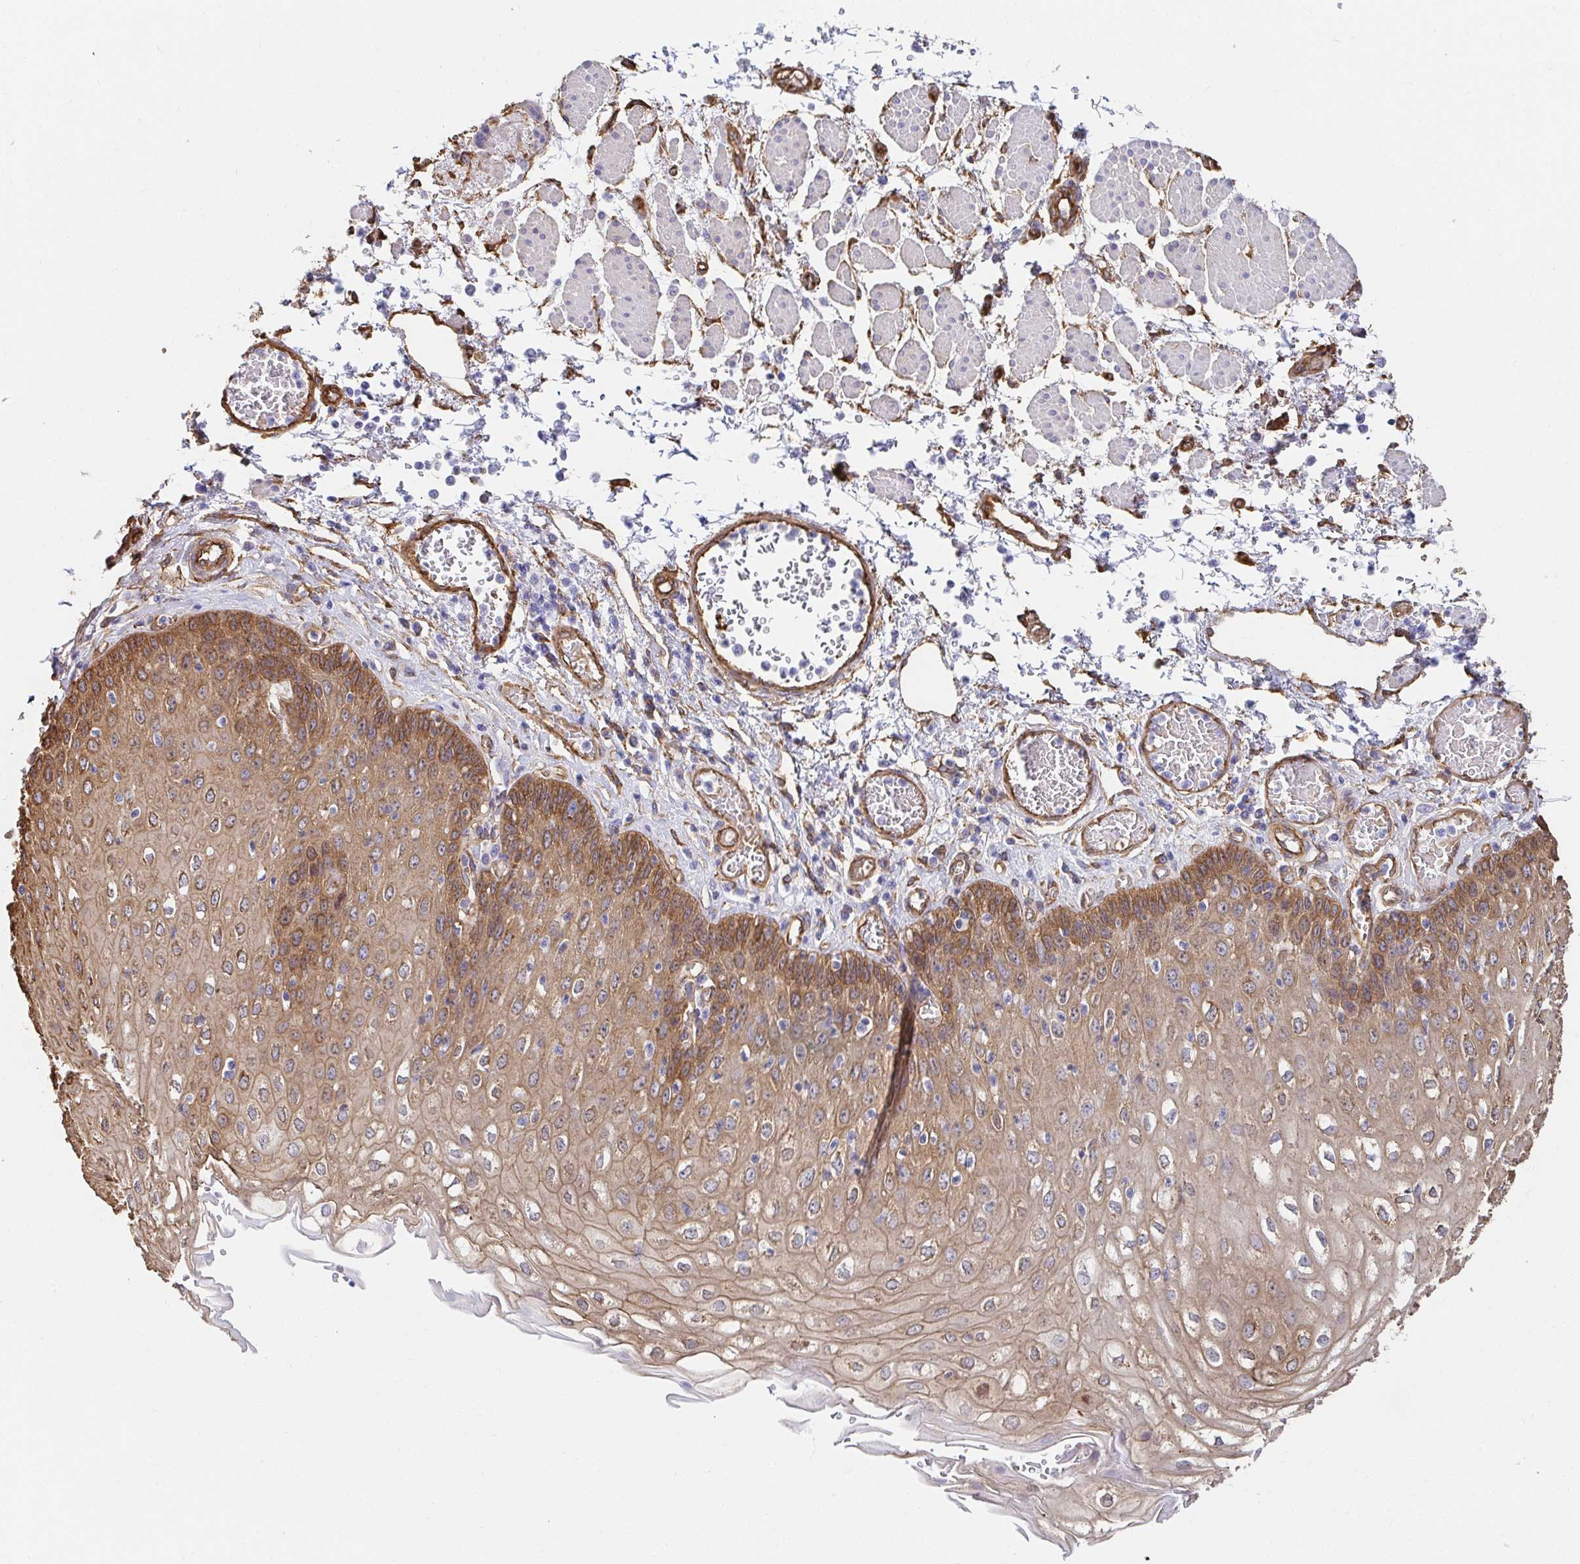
{"staining": {"intensity": "moderate", "quantity": ">75%", "location": "cytoplasmic/membranous"}, "tissue": "esophagus", "cell_type": "Squamous epithelial cells", "image_type": "normal", "snomed": [{"axis": "morphology", "description": "Normal tissue, NOS"}, {"axis": "morphology", "description": "Adenocarcinoma, NOS"}, {"axis": "topography", "description": "Esophagus"}], "caption": "Esophagus stained with DAB (3,3'-diaminobenzidine) IHC exhibits medium levels of moderate cytoplasmic/membranous expression in about >75% of squamous epithelial cells.", "gene": "CTTN", "patient": {"sex": "male", "age": 81}}